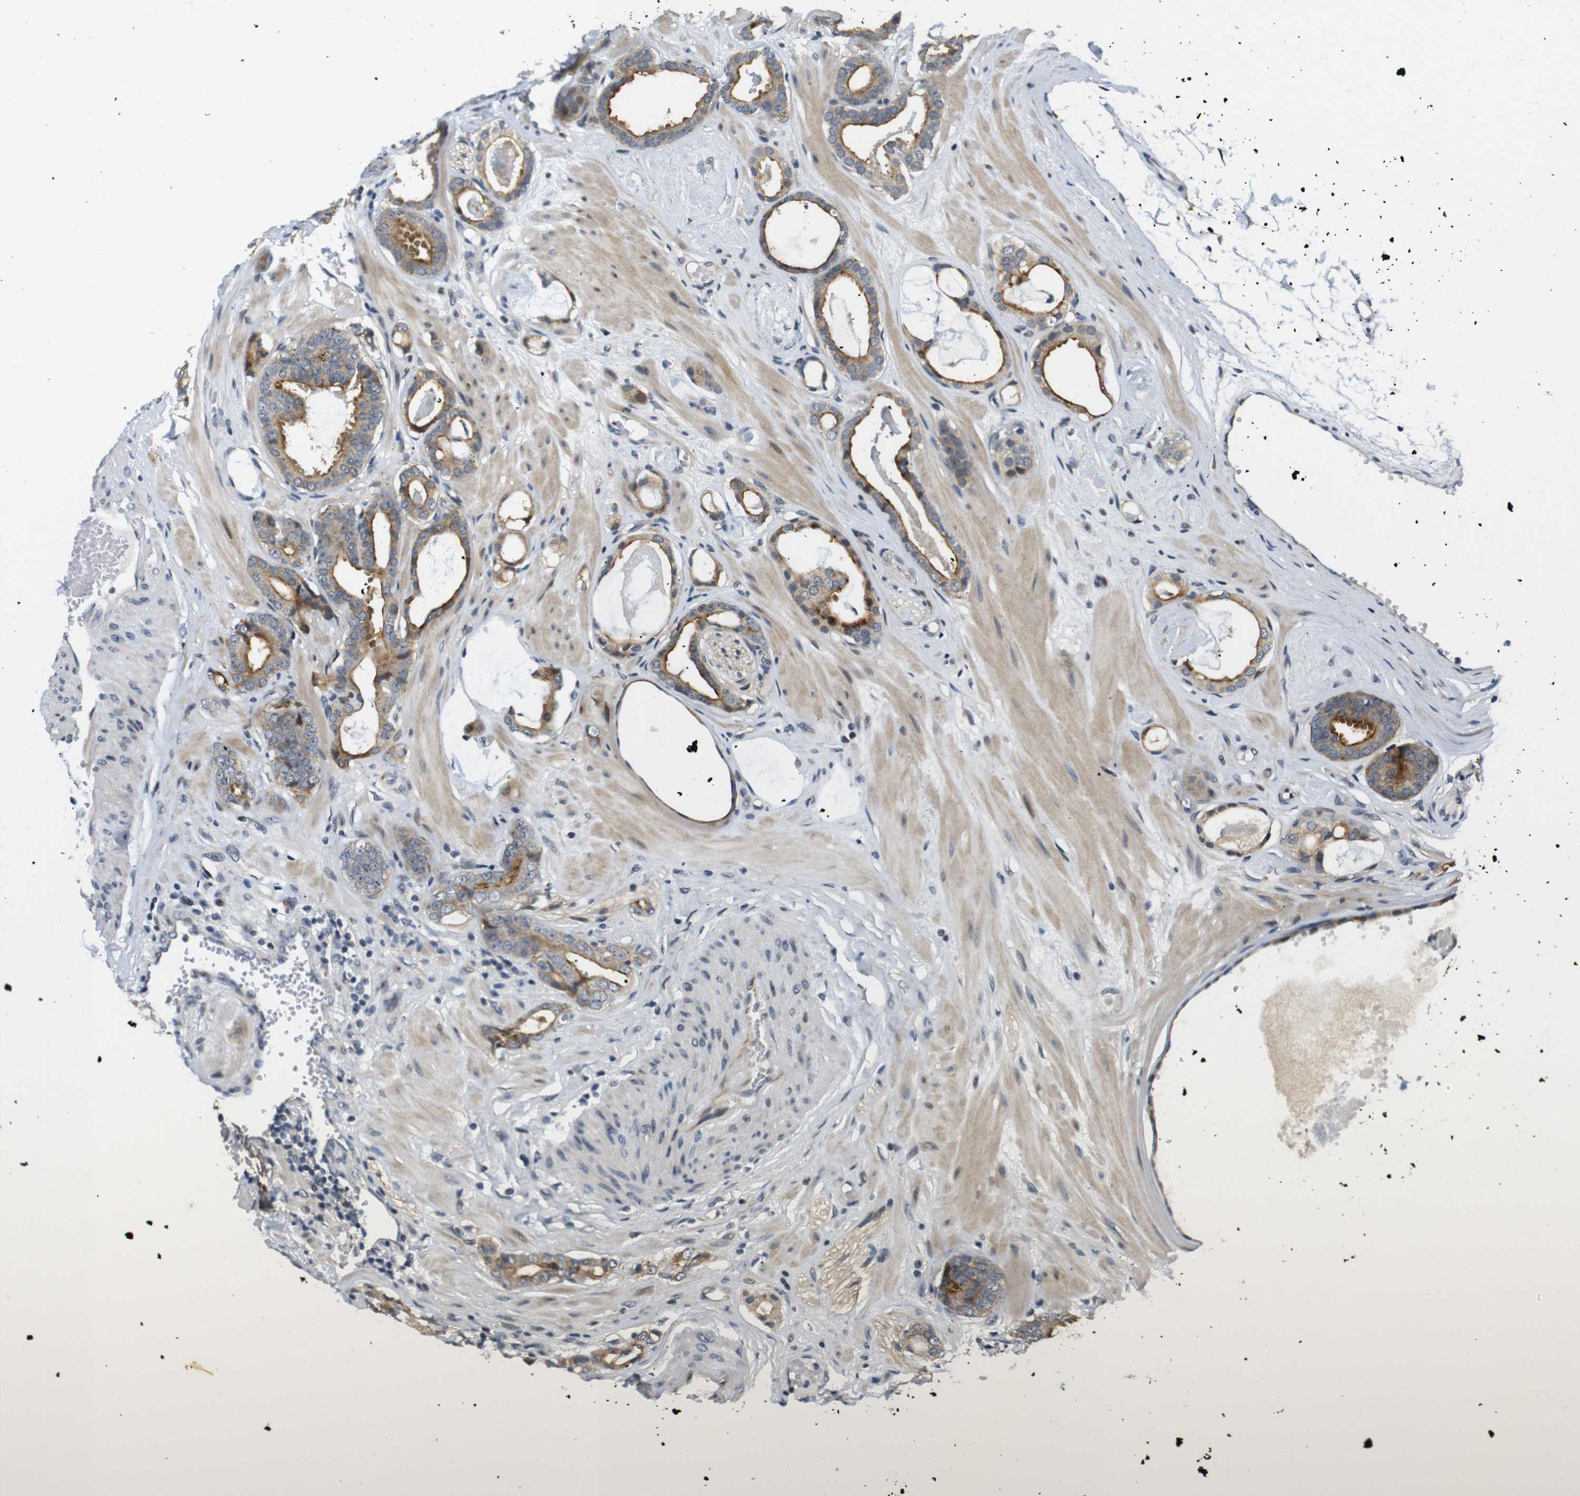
{"staining": {"intensity": "moderate", "quantity": ">75%", "location": "cytoplasmic/membranous"}, "tissue": "prostate cancer", "cell_type": "Tumor cells", "image_type": "cancer", "snomed": [{"axis": "morphology", "description": "Adenocarcinoma, Low grade"}, {"axis": "topography", "description": "Prostate"}], "caption": "Prostate cancer (low-grade adenocarcinoma) was stained to show a protein in brown. There is medium levels of moderate cytoplasmic/membranous staining in approximately >75% of tumor cells.", "gene": "SYDE1", "patient": {"sex": "male", "age": 53}}